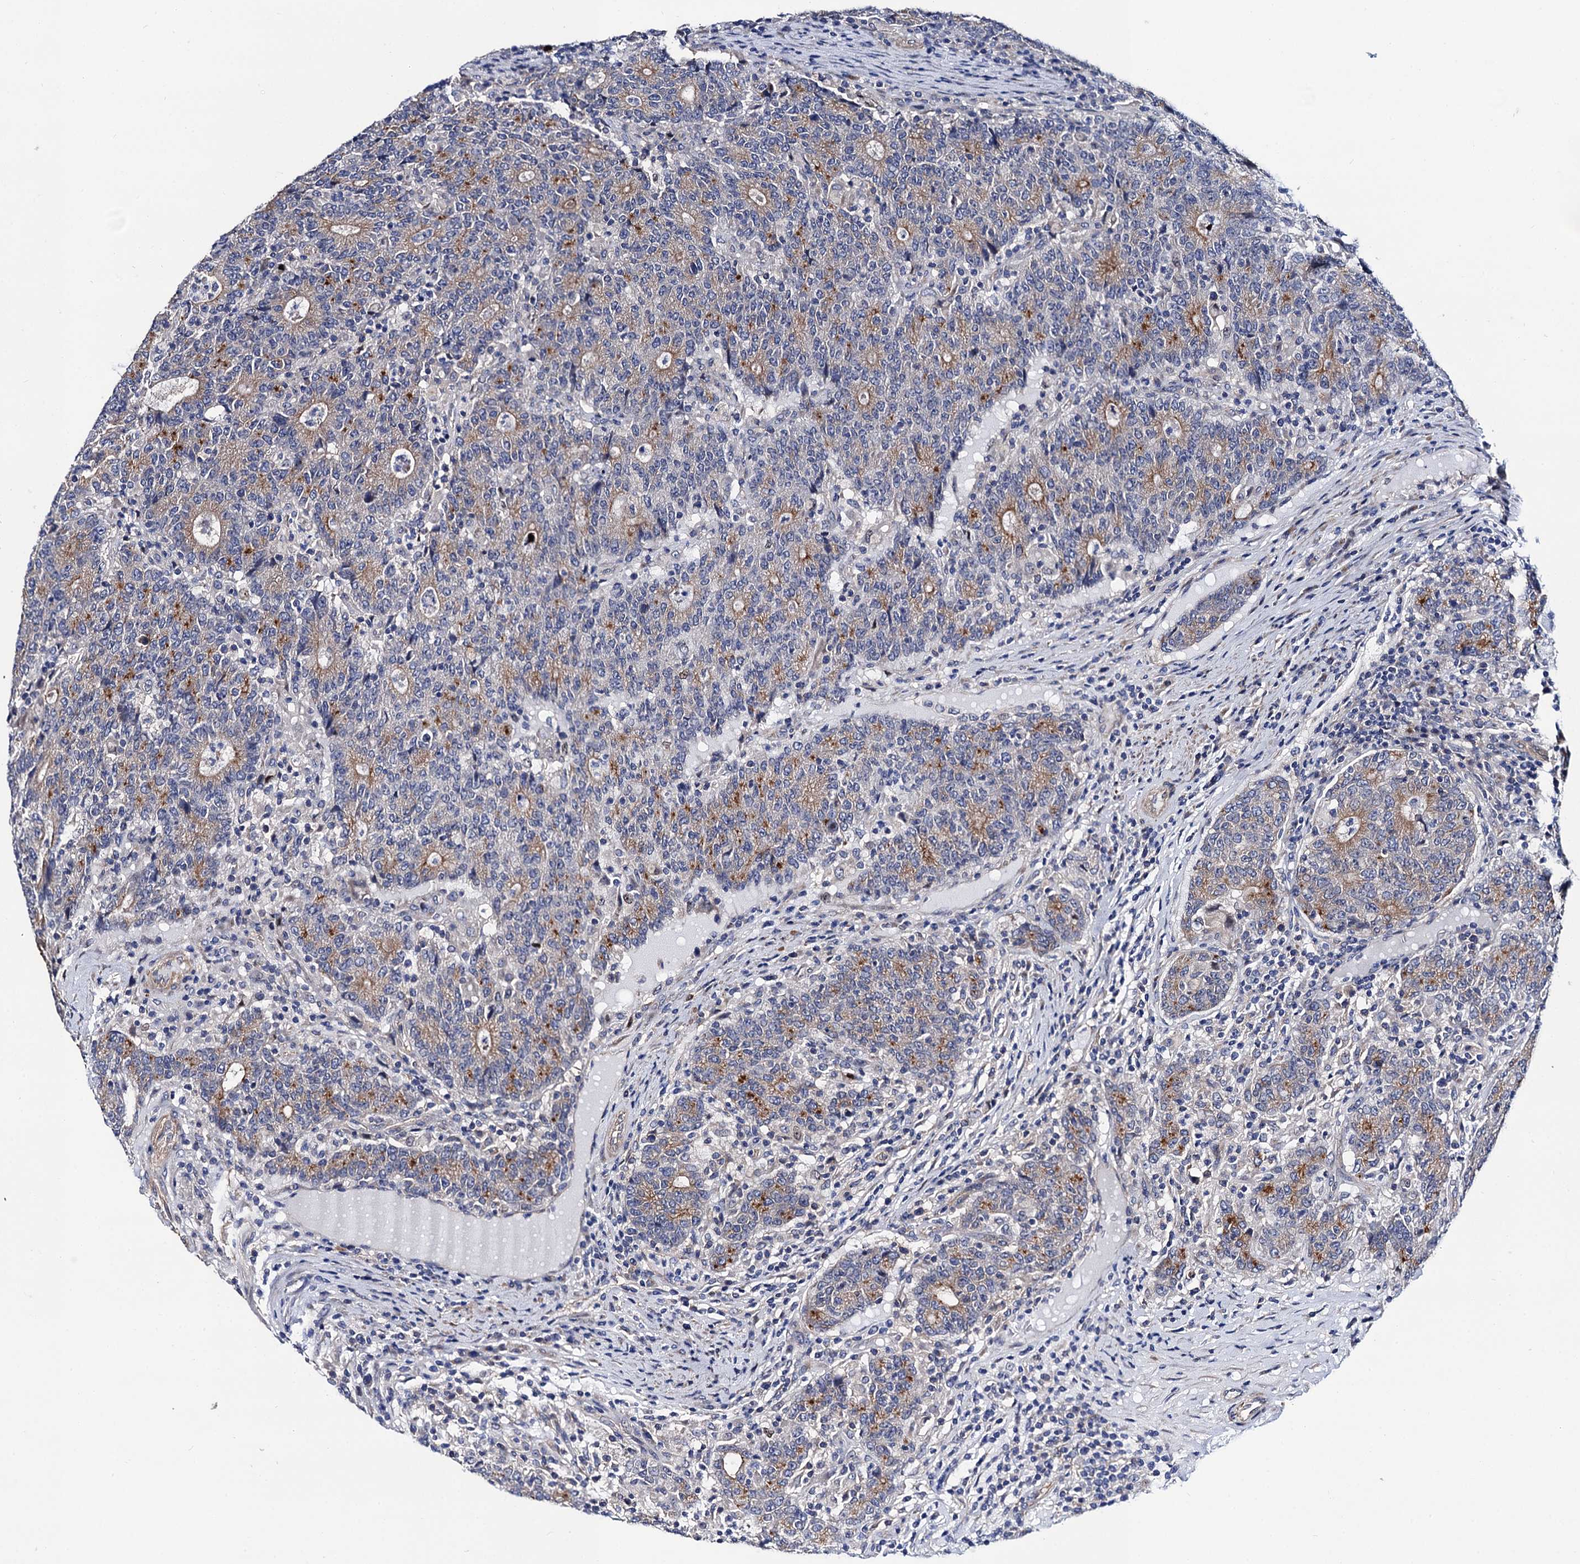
{"staining": {"intensity": "moderate", "quantity": "25%-75%", "location": "cytoplasmic/membranous"}, "tissue": "colorectal cancer", "cell_type": "Tumor cells", "image_type": "cancer", "snomed": [{"axis": "morphology", "description": "Adenocarcinoma, NOS"}, {"axis": "topography", "description": "Colon"}], "caption": "This image demonstrates IHC staining of colorectal cancer (adenocarcinoma), with medium moderate cytoplasmic/membranous expression in approximately 25%-75% of tumor cells.", "gene": "ZDHHC18", "patient": {"sex": "female", "age": 75}}